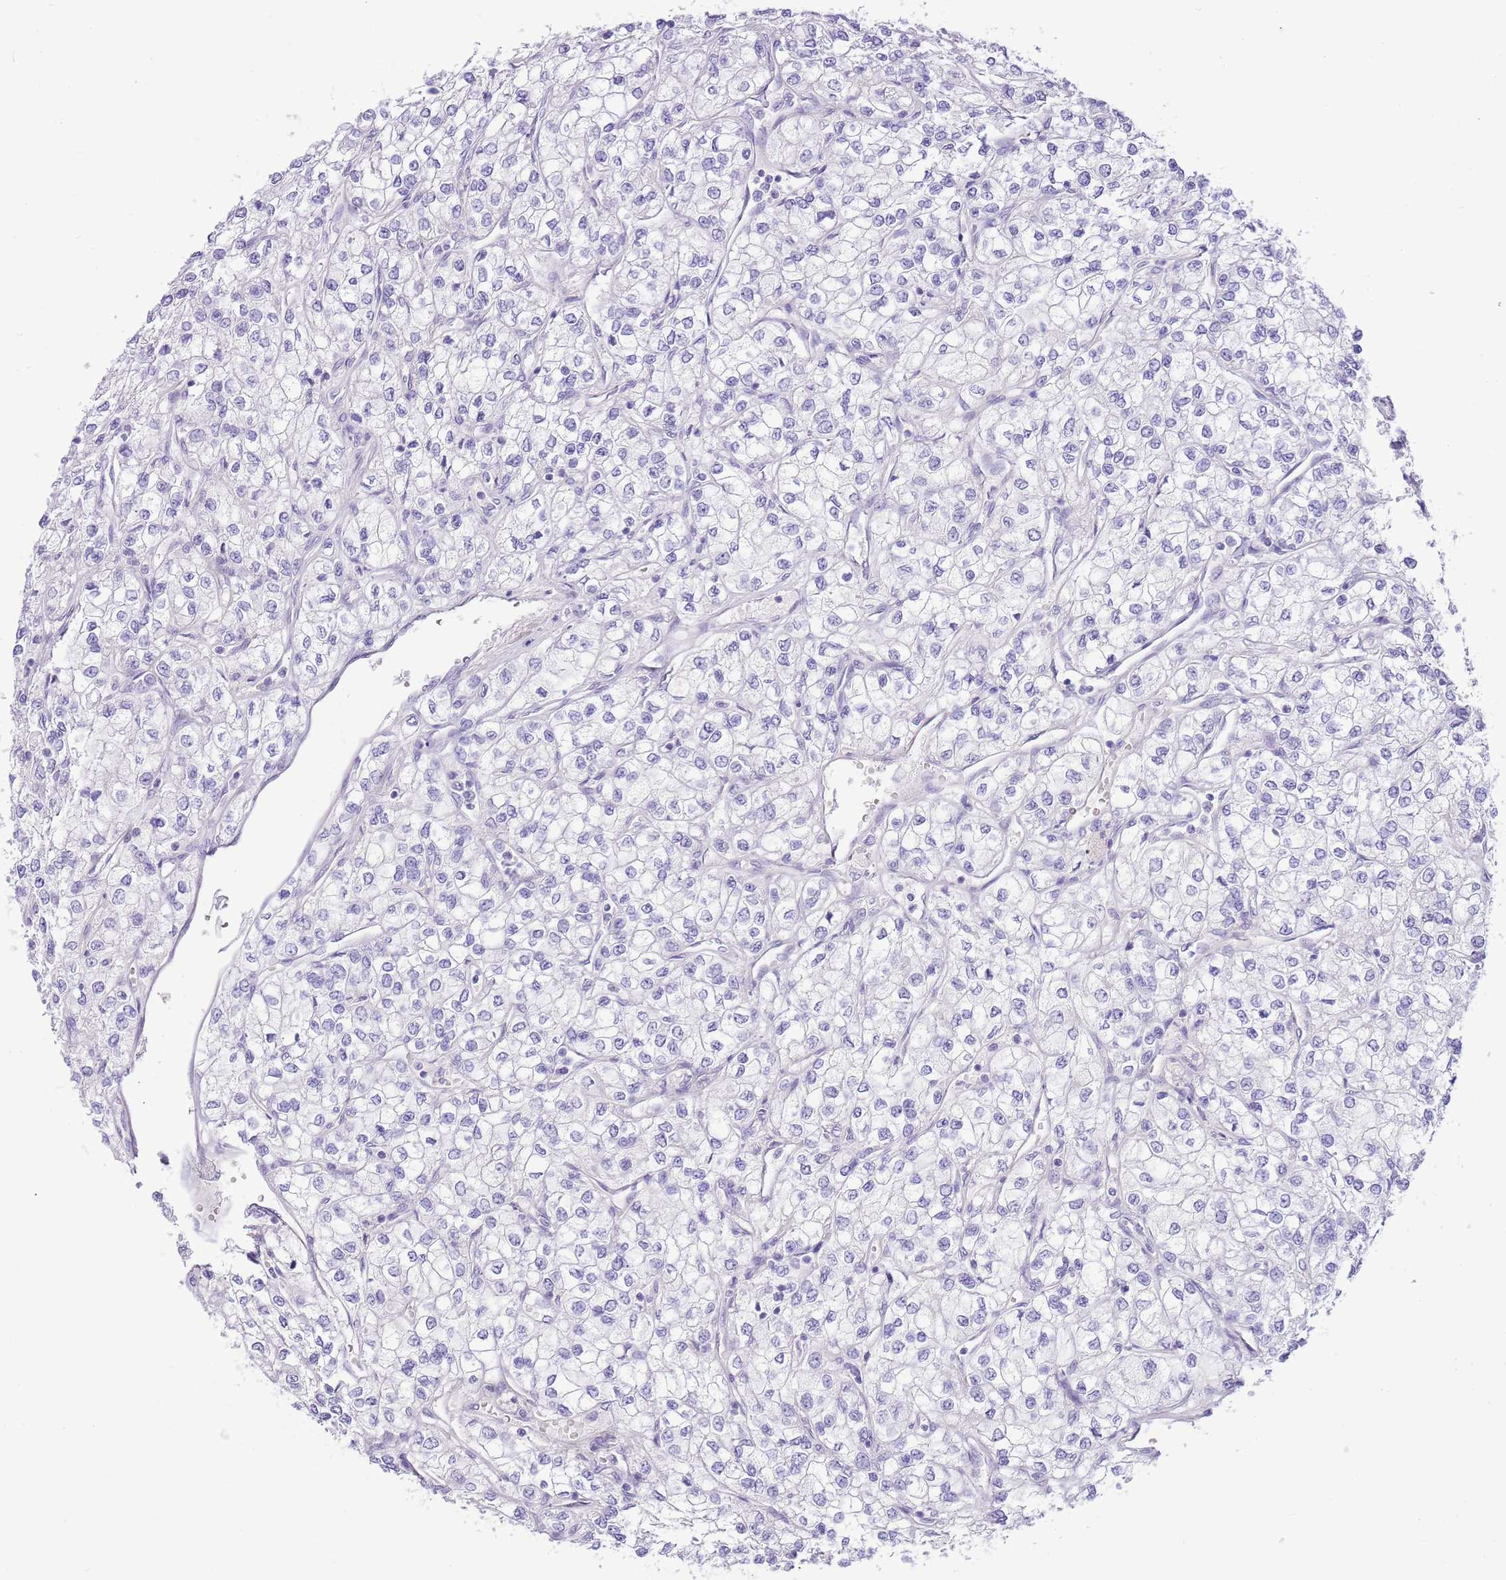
{"staining": {"intensity": "negative", "quantity": "none", "location": "none"}, "tissue": "renal cancer", "cell_type": "Tumor cells", "image_type": "cancer", "snomed": [{"axis": "morphology", "description": "Adenocarcinoma, NOS"}, {"axis": "topography", "description": "Kidney"}], "caption": "IHC of human adenocarcinoma (renal) shows no positivity in tumor cells. The staining was performed using DAB (3,3'-diaminobenzidine) to visualize the protein expression in brown, while the nuclei were stained in blue with hematoxylin (Magnification: 20x).", "gene": "ZC4H2", "patient": {"sex": "male", "age": 80}}